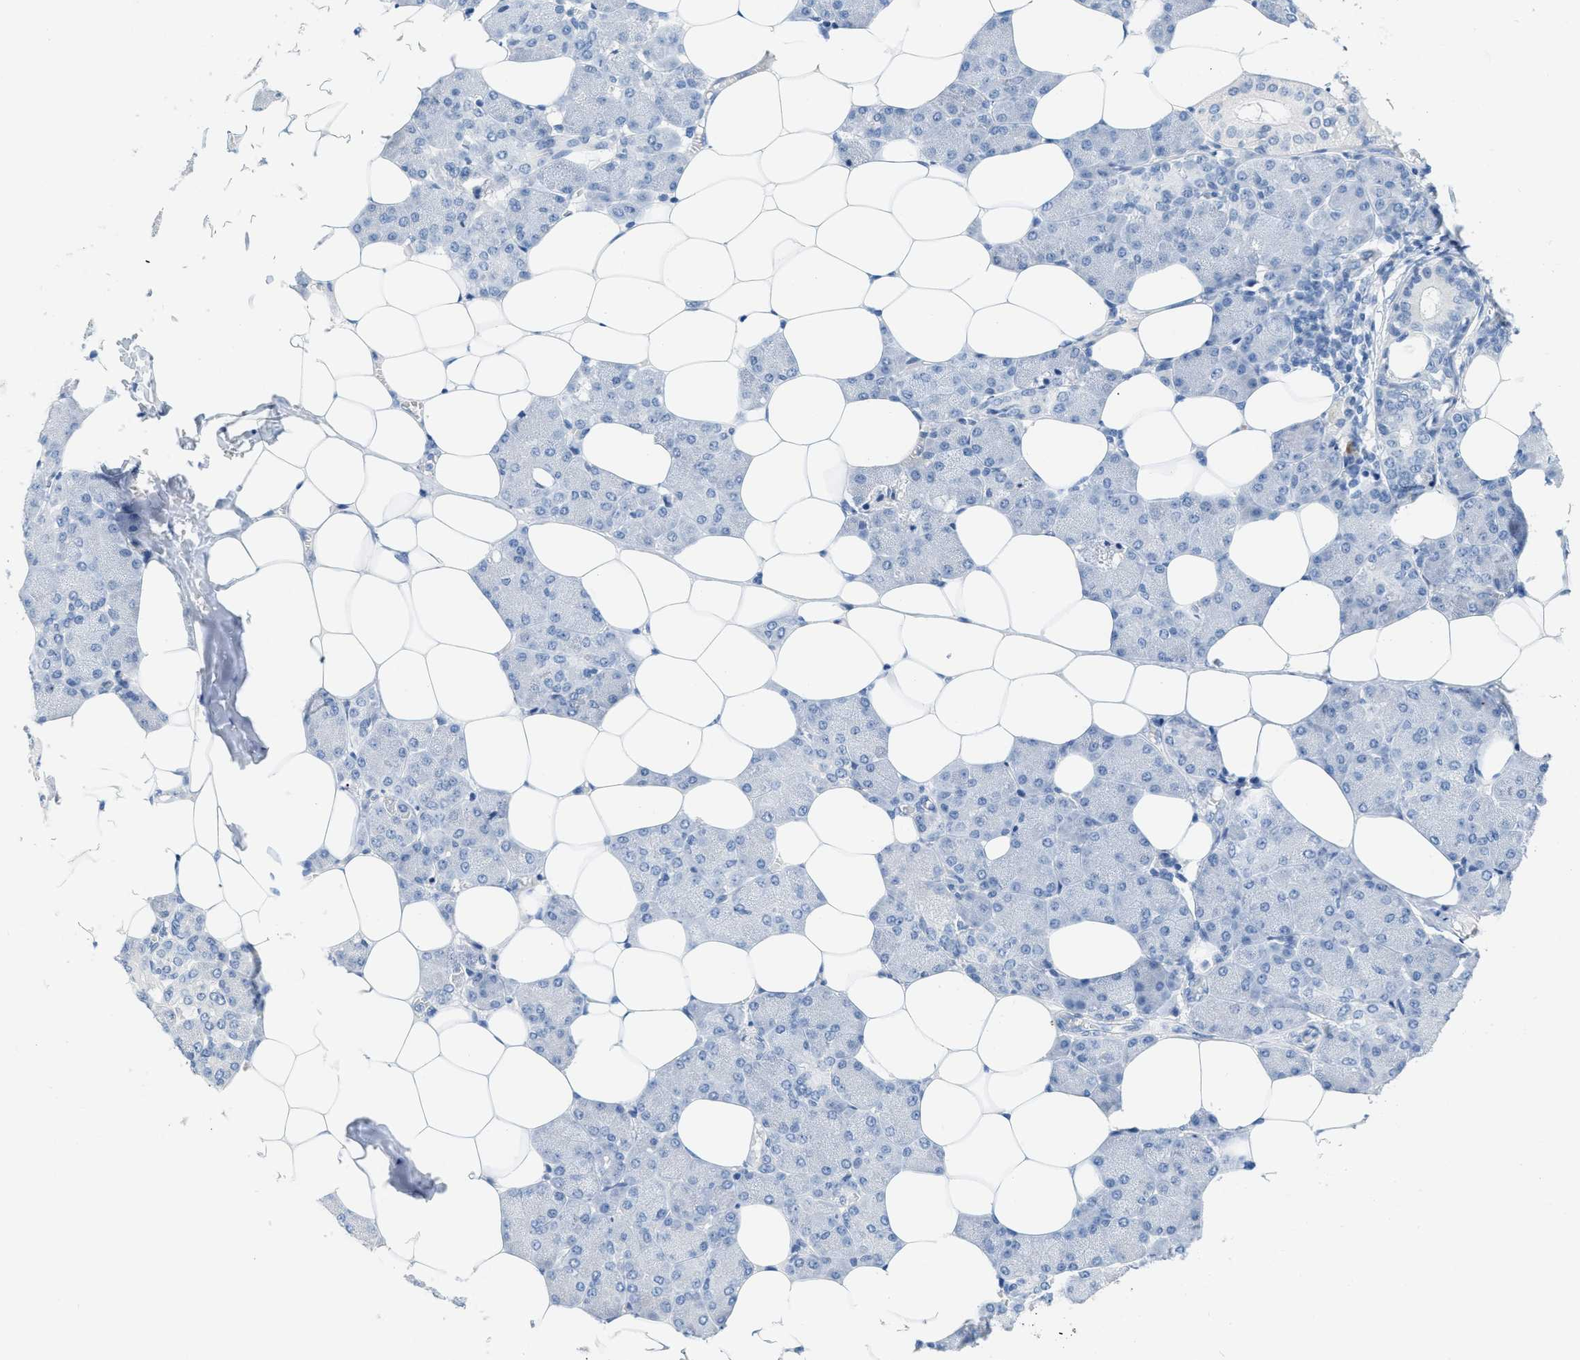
{"staining": {"intensity": "negative", "quantity": "none", "location": "none"}, "tissue": "salivary gland", "cell_type": "Glandular cells", "image_type": "normal", "snomed": [{"axis": "morphology", "description": "Normal tissue, NOS"}, {"axis": "morphology", "description": "Adenoma, NOS"}, {"axis": "topography", "description": "Salivary gland"}], "caption": "Photomicrograph shows no protein staining in glandular cells of normal salivary gland. Brightfield microscopy of IHC stained with DAB (brown) and hematoxylin (blue), captured at high magnification.", "gene": "HSF2", "patient": {"sex": "female", "age": 32}}